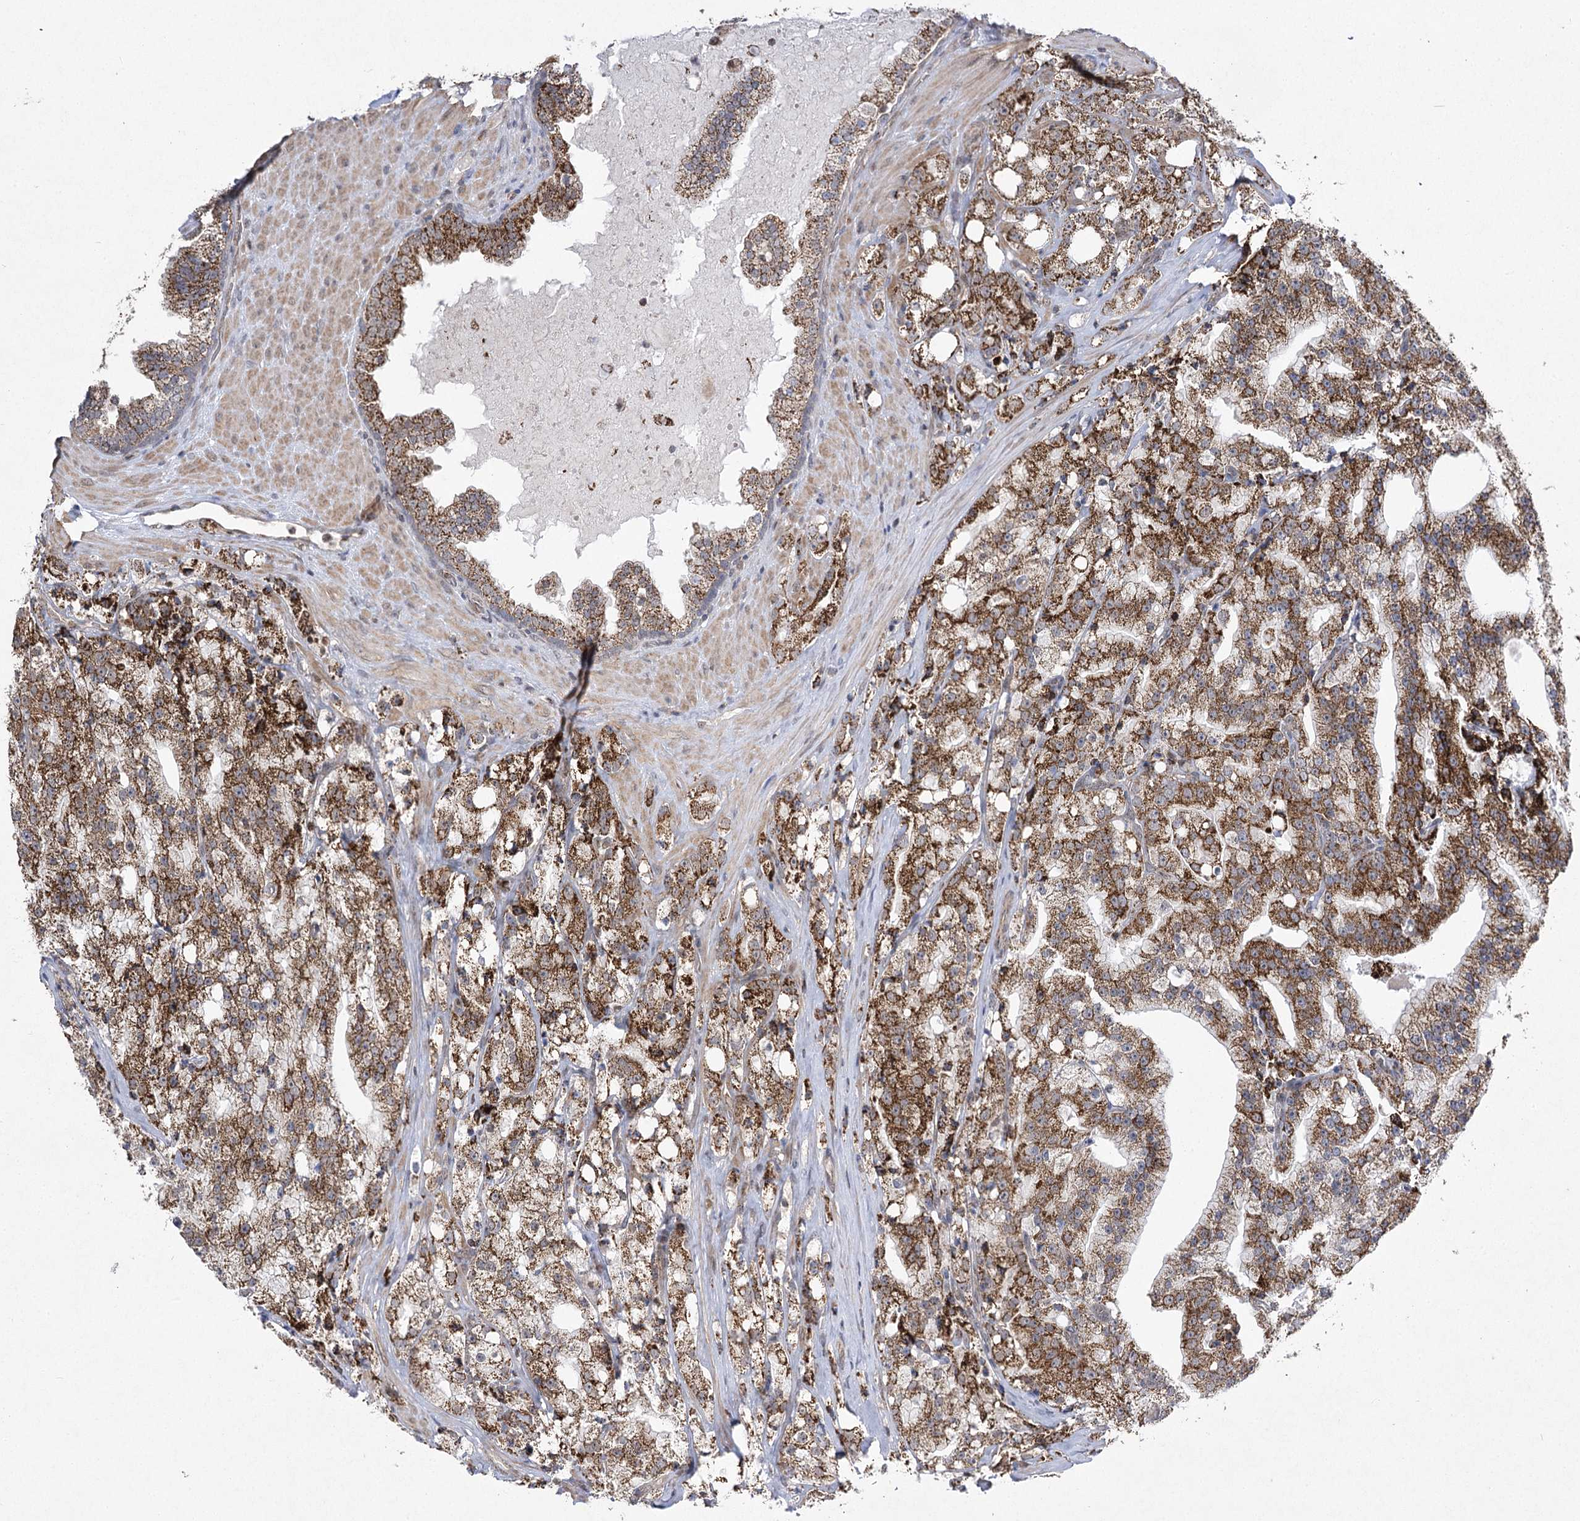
{"staining": {"intensity": "strong", "quantity": ">75%", "location": "cytoplasmic/membranous"}, "tissue": "prostate cancer", "cell_type": "Tumor cells", "image_type": "cancer", "snomed": [{"axis": "morphology", "description": "Adenocarcinoma, High grade"}, {"axis": "topography", "description": "Prostate"}], "caption": "A brown stain highlights strong cytoplasmic/membranous positivity of a protein in human prostate cancer (high-grade adenocarcinoma) tumor cells. Immunohistochemistry (ihc) stains the protein in brown and the nuclei are stained blue.", "gene": "SLC4A1AP", "patient": {"sex": "male", "age": 64}}